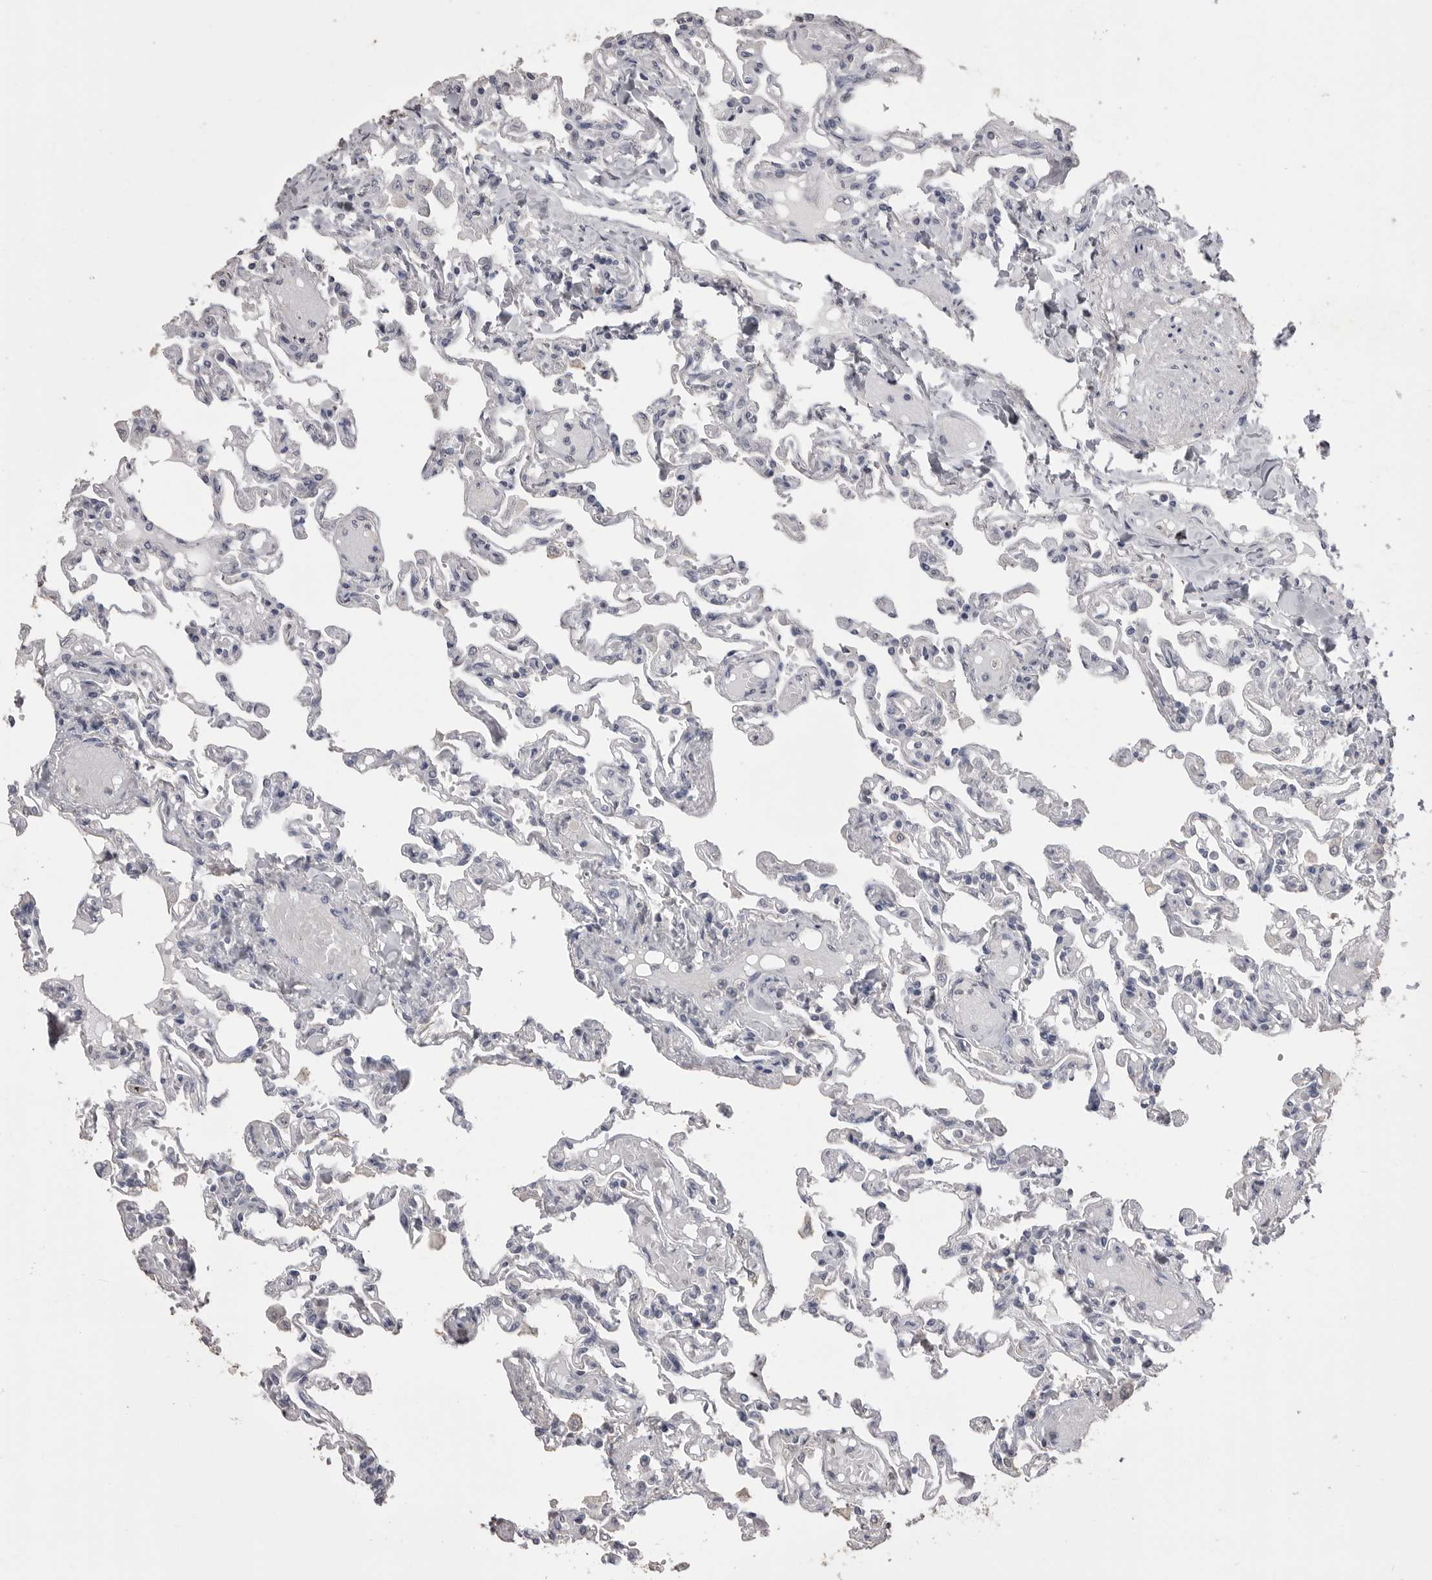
{"staining": {"intensity": "negative", "quantity": "none", "location": "none"}, "tissue": "lung", "cell_type": "Alveolar cells", "image_type": "normal", "snomed": [{"axis": "morphology", "description": "Normal tissue, NOS"}, {"axis": "topography", "description": "Lung"}], "caption": "IHC image of unremarkable lung: lung stained with DAB reveals no significant protein expression in alveolar cells.", "gene": "MMP7", "patient": {"sex": "male", "age": 21}}